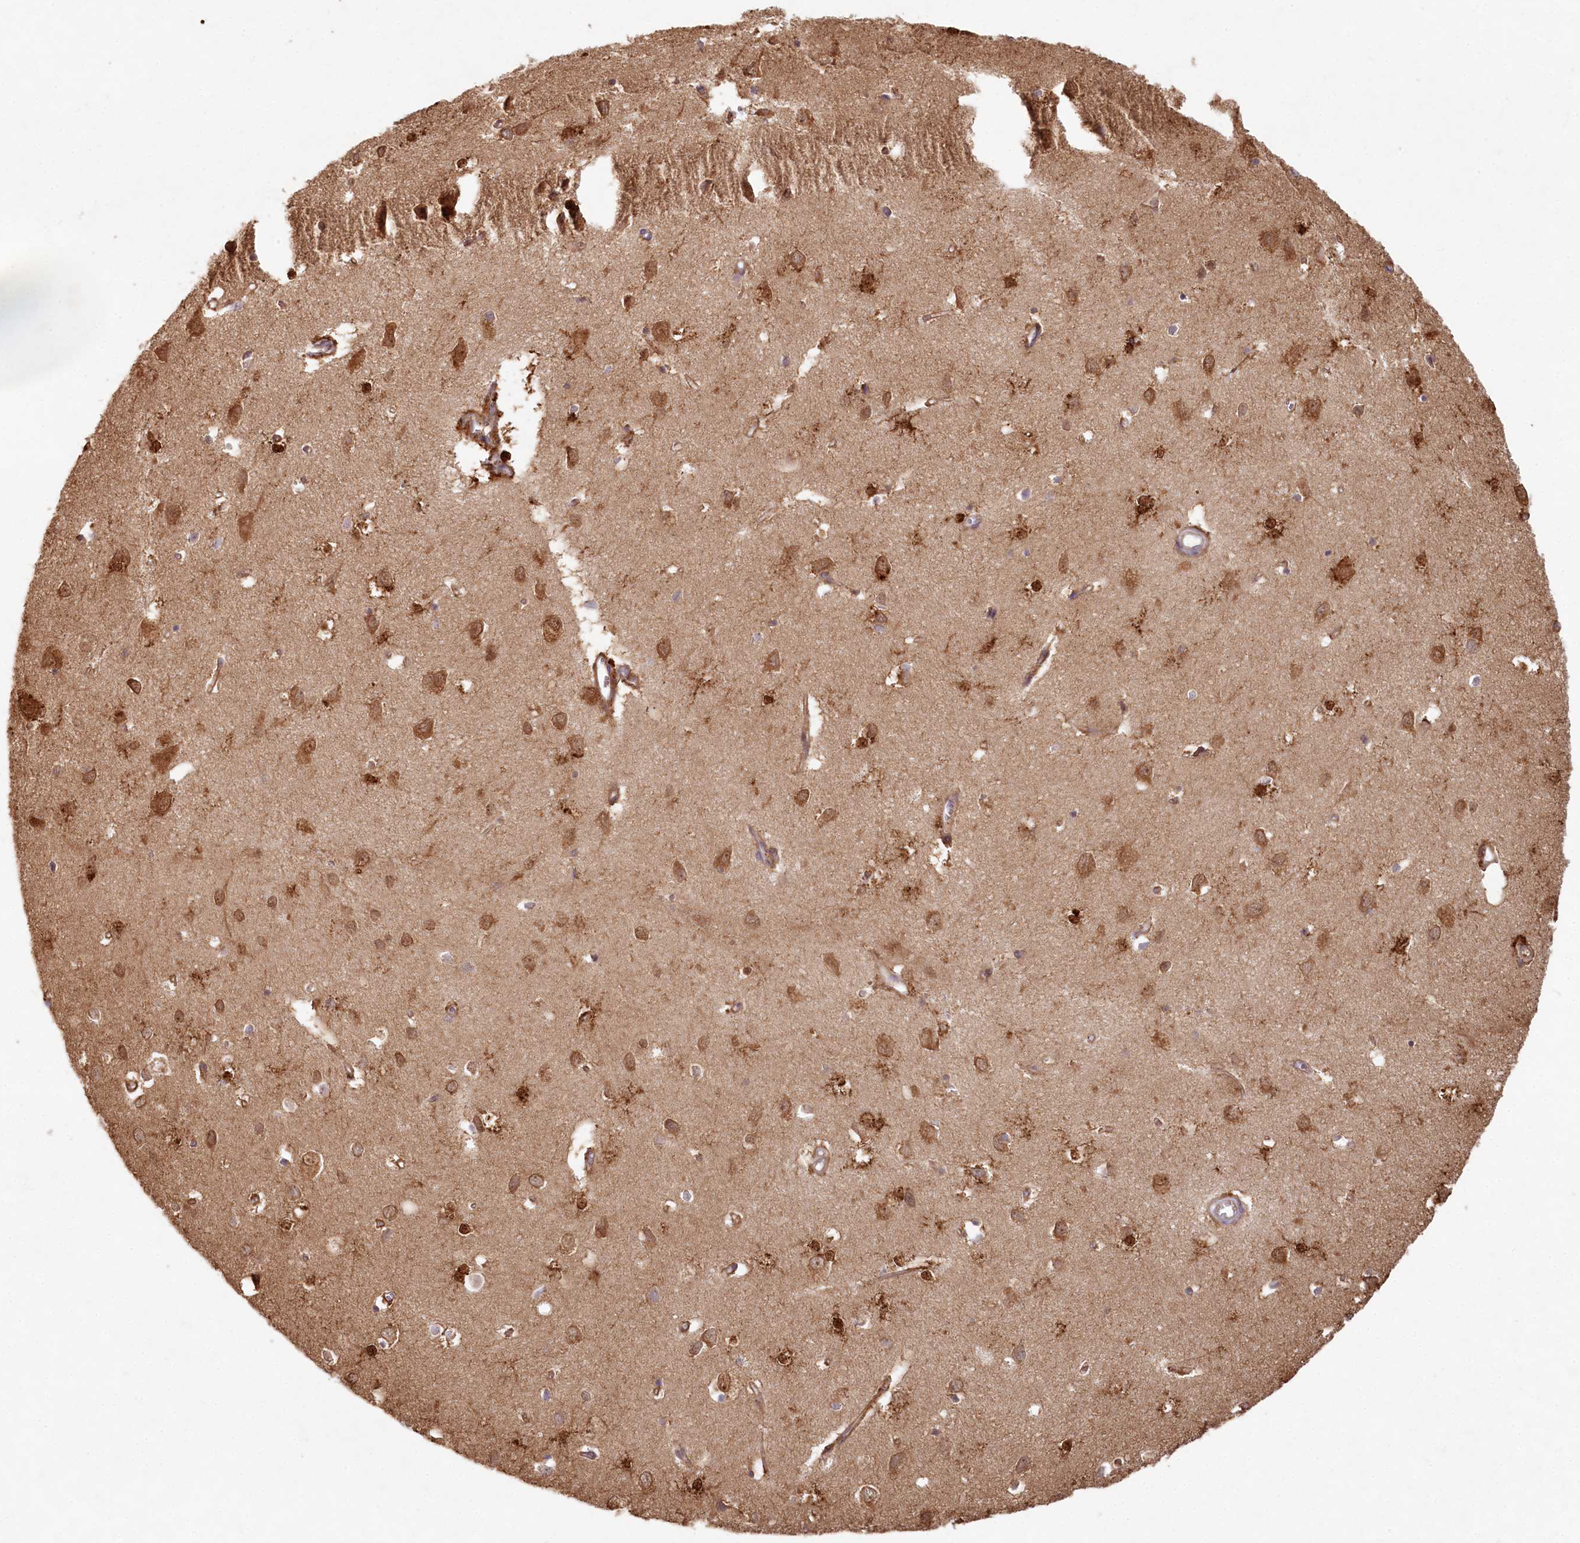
{"staining": {"intensity": "weak", "quantity": ">75%", "location": "cytoplasmic/membranous"}, "tissue": "cerebral cortex", "cell_type": "Endothelial cells", "image_type": "normal", "snomed": [{"axis": "morphology", "description": "Normal tissue, NOS"}, {"axis": "topography", "description": "Cerebral cortex"}], "caption": "High-magnification brightfield microscopy of benign cerebral cortex stained with DAB (3,3'-diaminobenzidine) (brown) and counterstained with hematoxylin (blue). endothelial cells exhibit weak cytoplasmic/membranous staining is appreciated in about>75% of cells.", "gene": "HAL", "patient": {"sex": "female", "age": 64}}